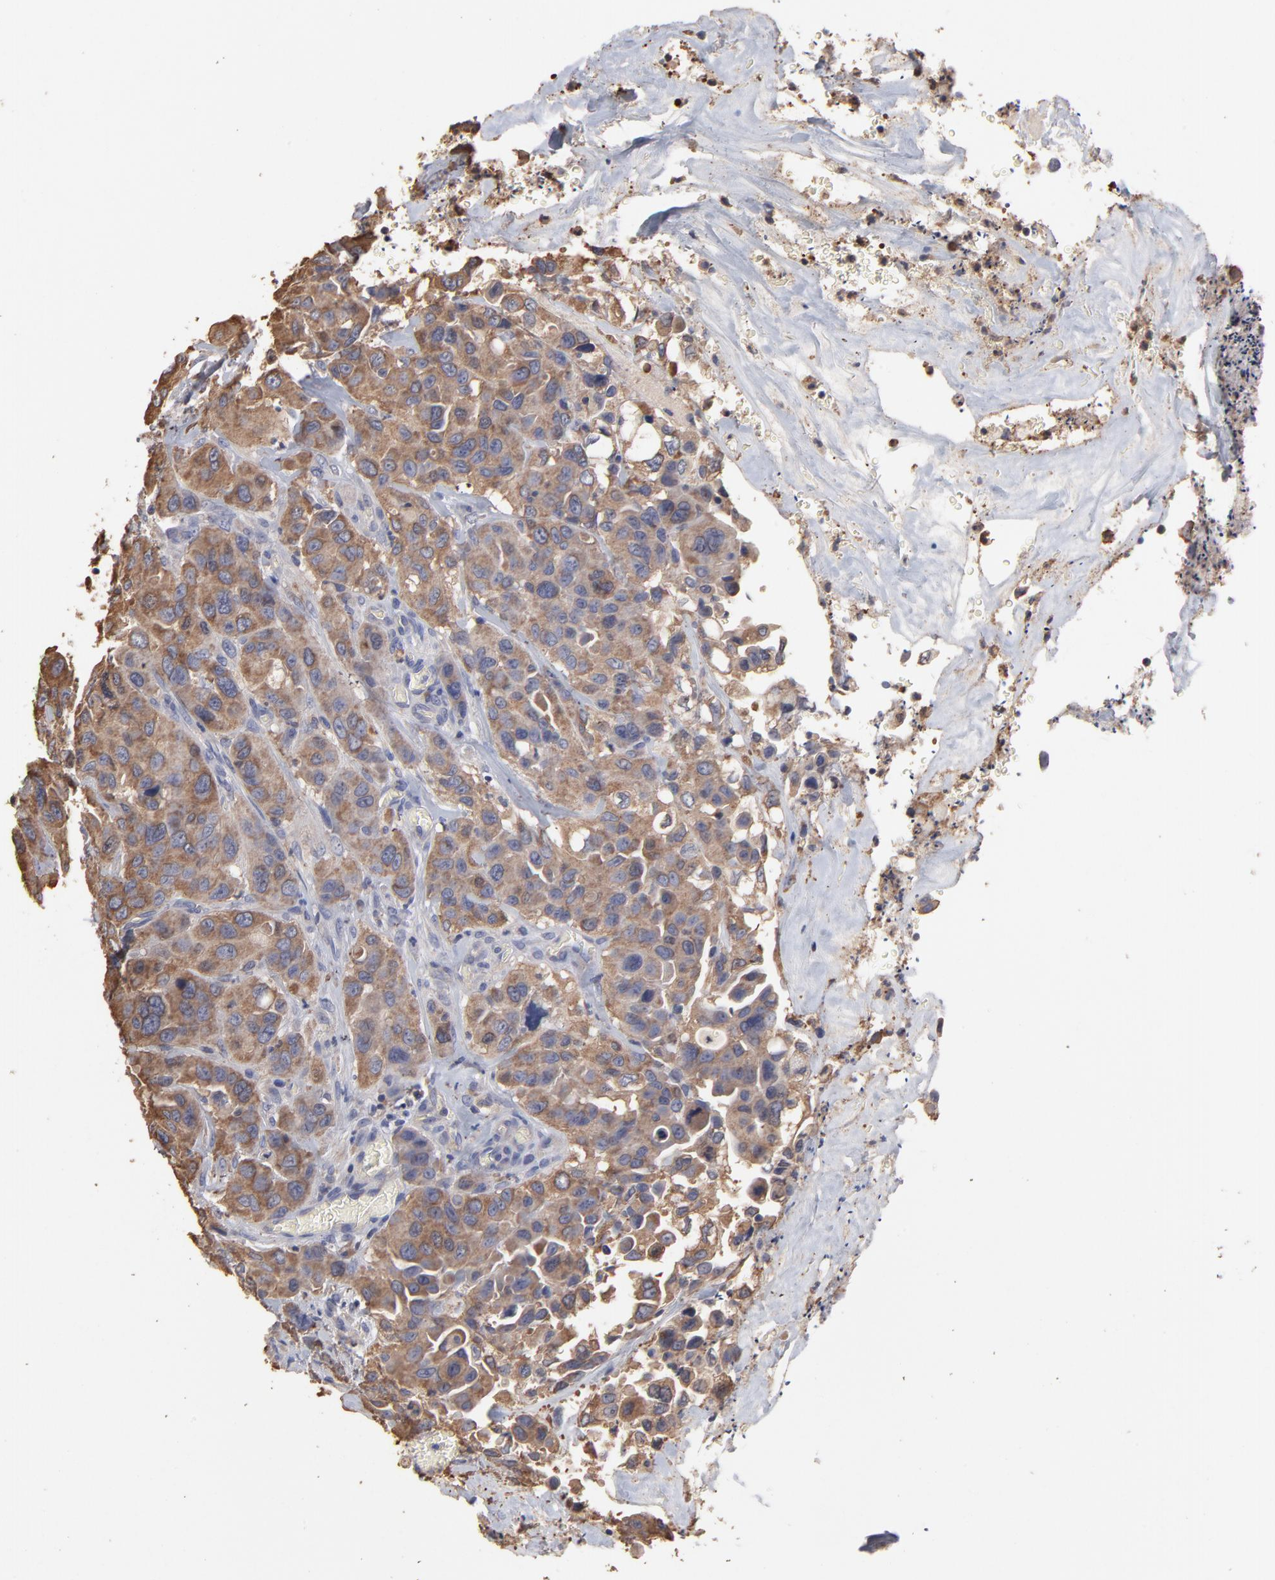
{"staining": {"intensity": "moderate", "quantity": ">75%", "location": "cytoplasmic/membranous"}, "tissue": "urothelial cancer", "cell_type": "Tumor cells", "image_type": "cancer", "snomed": [{"axis": "morphology", "description": "Urothelial carcinoma, High grade"}, {"axis": "topography", "description": "Urinary bladder"}], "caption": "High-grade urothelial carcinoma stained for a protein reveals moderate cytoplasmic/membranous positivity in tumor cells.", "gene": "TANGO2", "patient": {"sex": "male", "age": 73}}